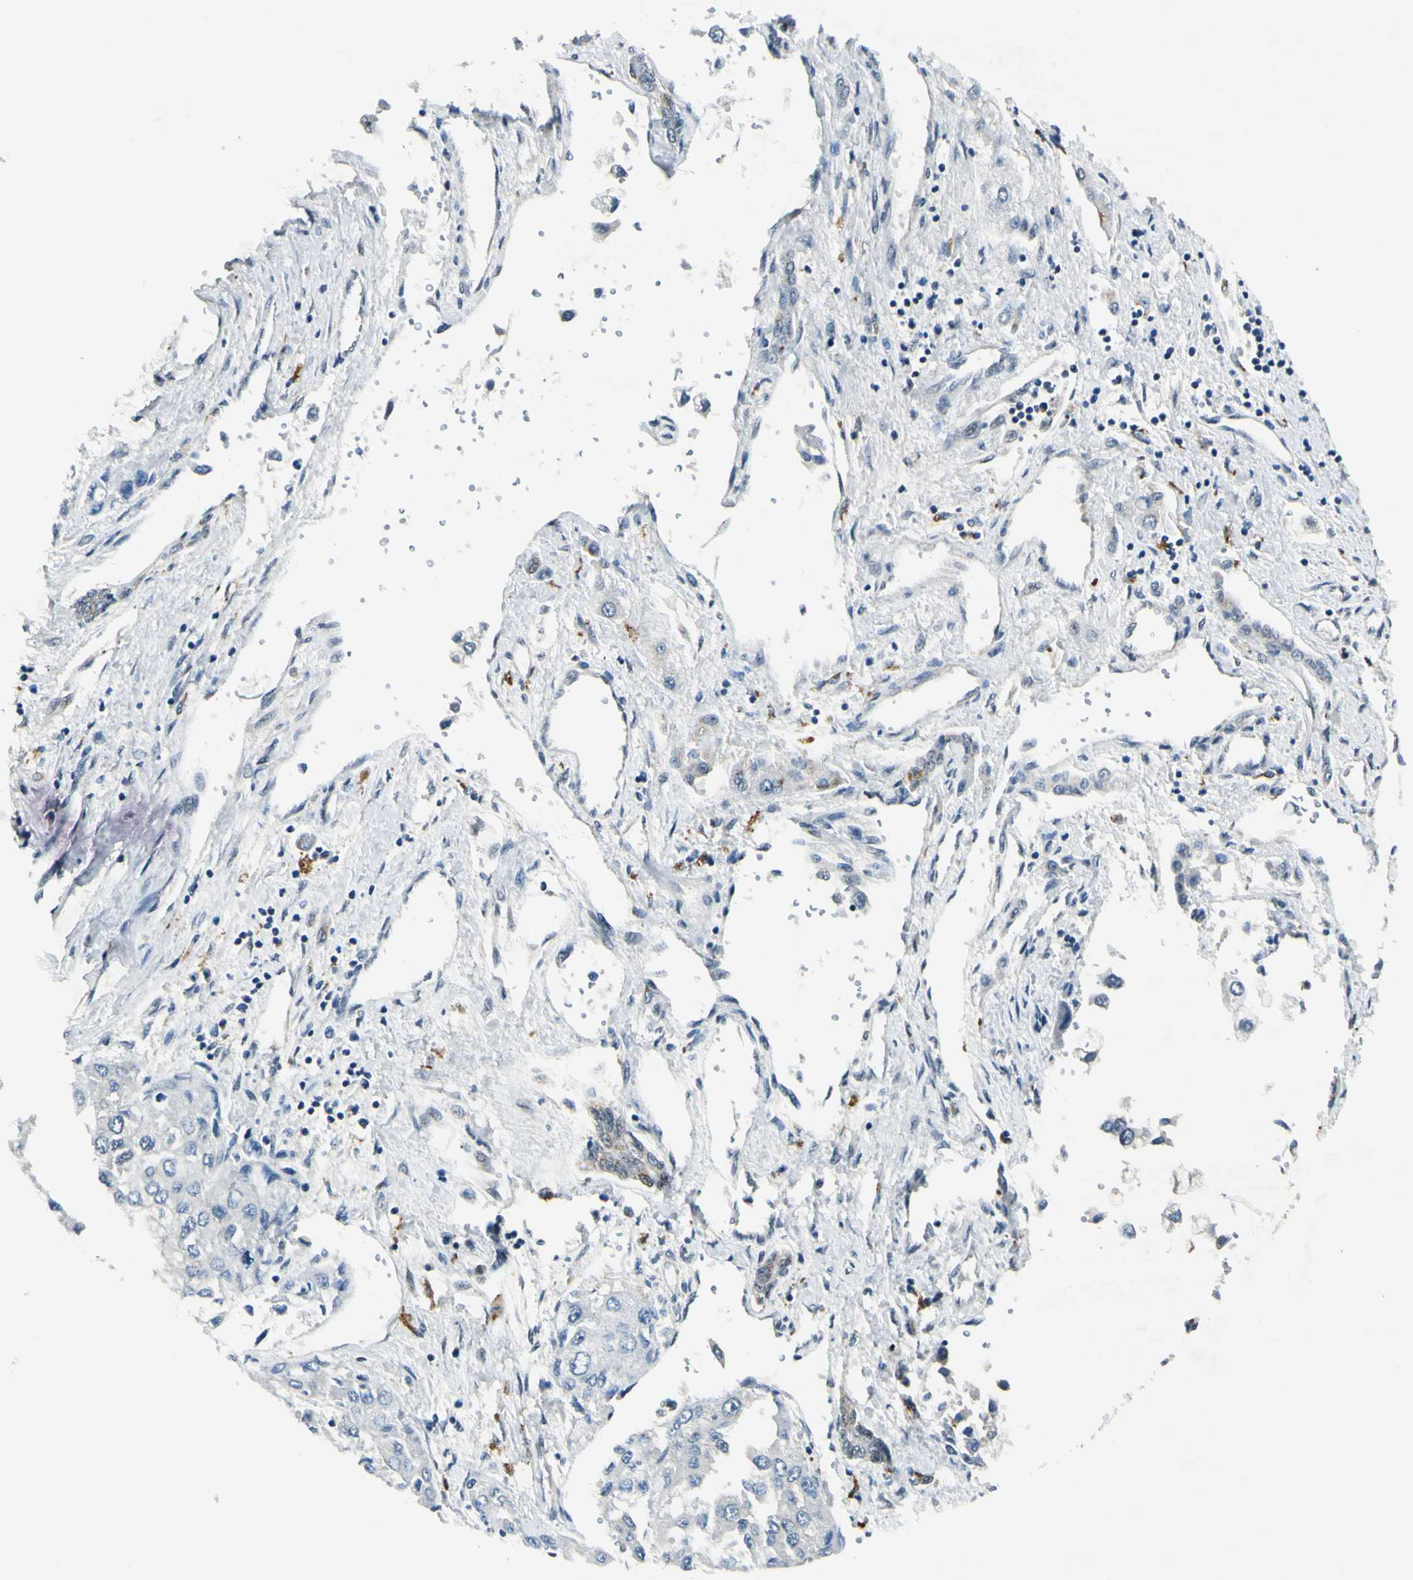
{"staining": {"intensity": "negative", "quantity": "none", "location": "none"}, "tissue": "liver cancer", "cell_type": "Tumor cells", "image_type": "cancer", "snomed": [{"axis": "morphology", "description": "Carcinoma, Hepatocellular, NOS"}, {"axis": "topography", "description": "Liver"}], "caption": "There is no significant staining in tumor cells of liver cancer.", "gene": "PSMD5", "patient": {"sex": "female", "age": 66}}